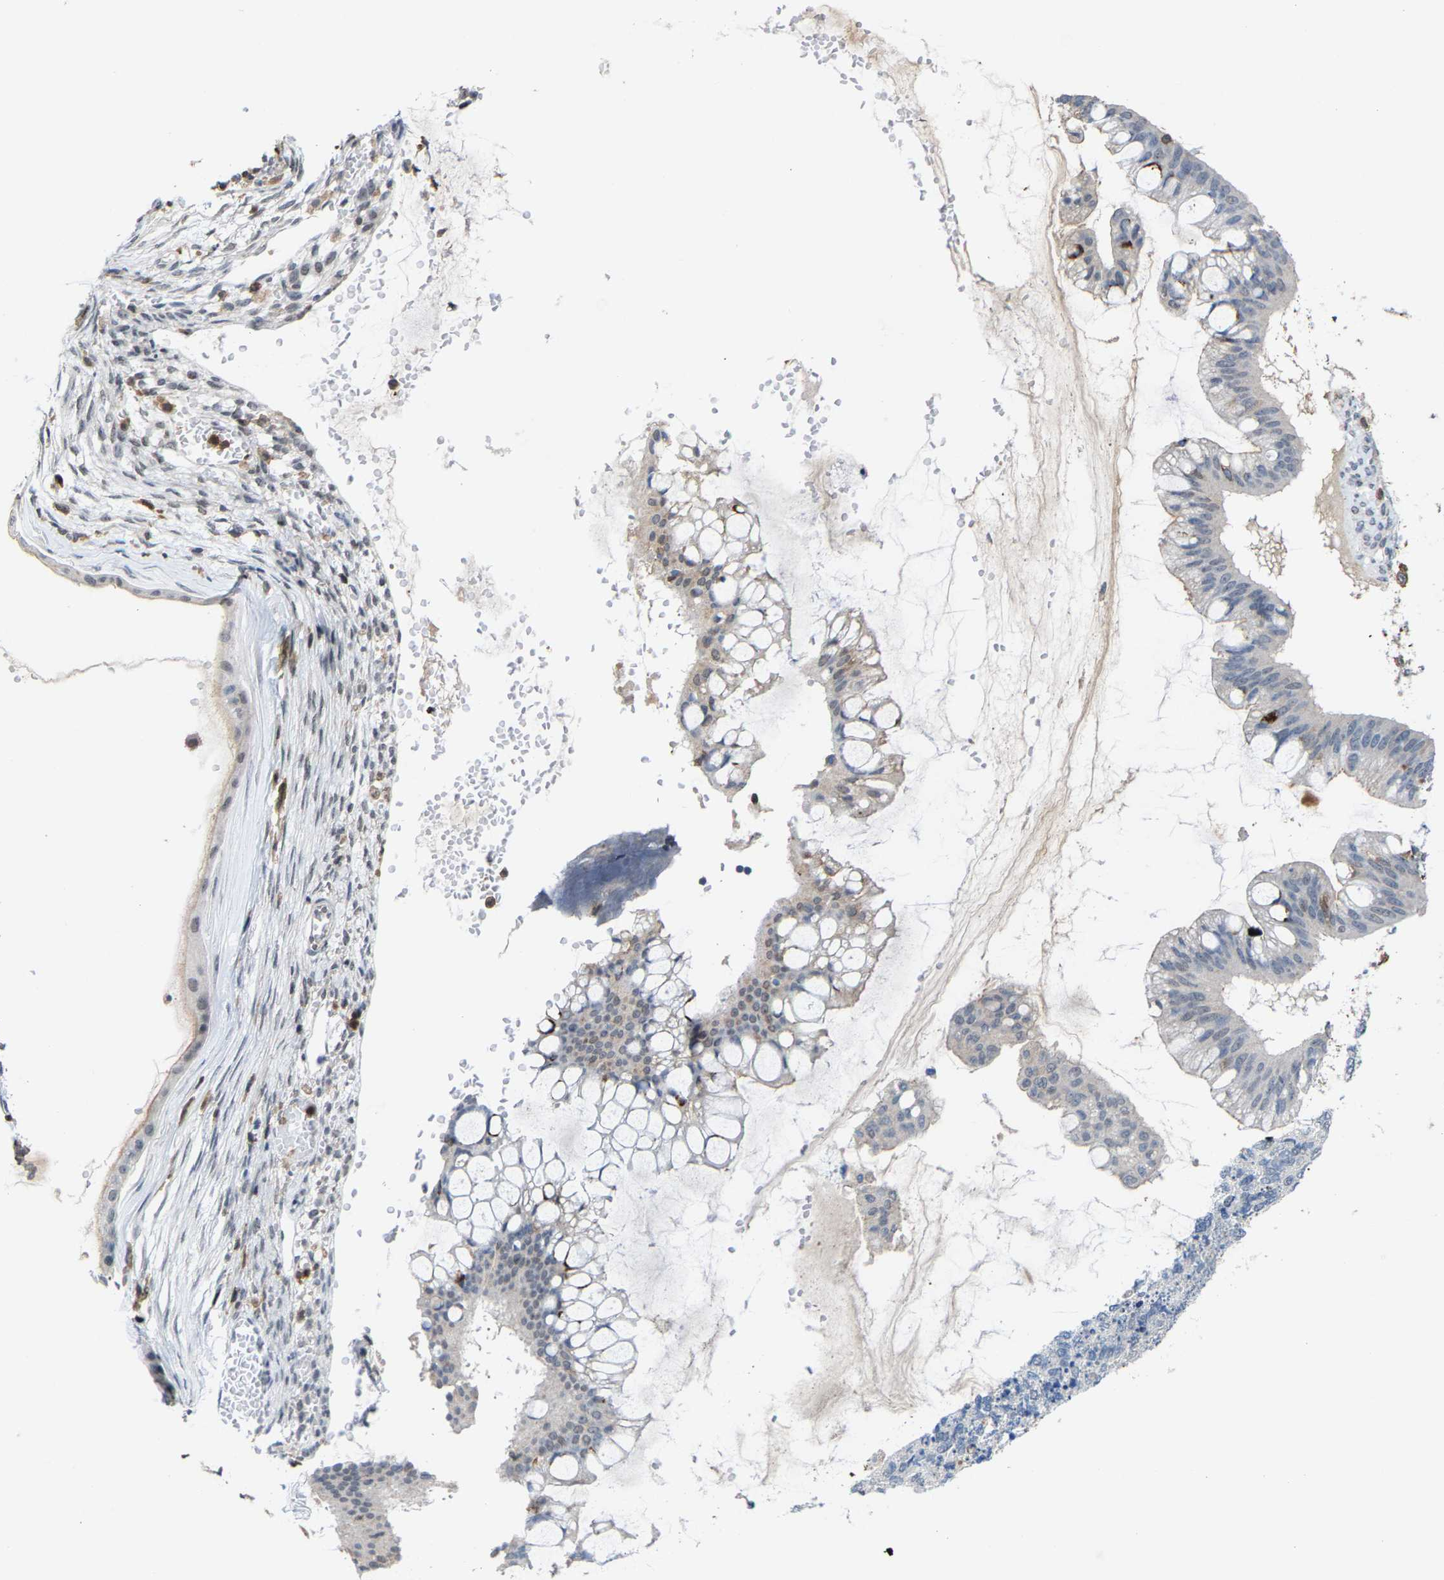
{"staining": {"intensity": "weak", "quantity": "<25%", "location": "nuclear"}, "tissue": "ovarian cancer", "cell_type": "Tumor cells", "image_type": "cancer", "snomed": [{"axis": "morphology", "description": "Cystadenocarcinoma, mucinous, NOS"}, {"axis": "topography", "description": "Ovary"}], "caption": "Tumor cells show no significant protein staining in mucinous cystadenocarcinoma (ovarian).", "gene": "FGD3", "patient": {"sex": "female", "age": 73}}